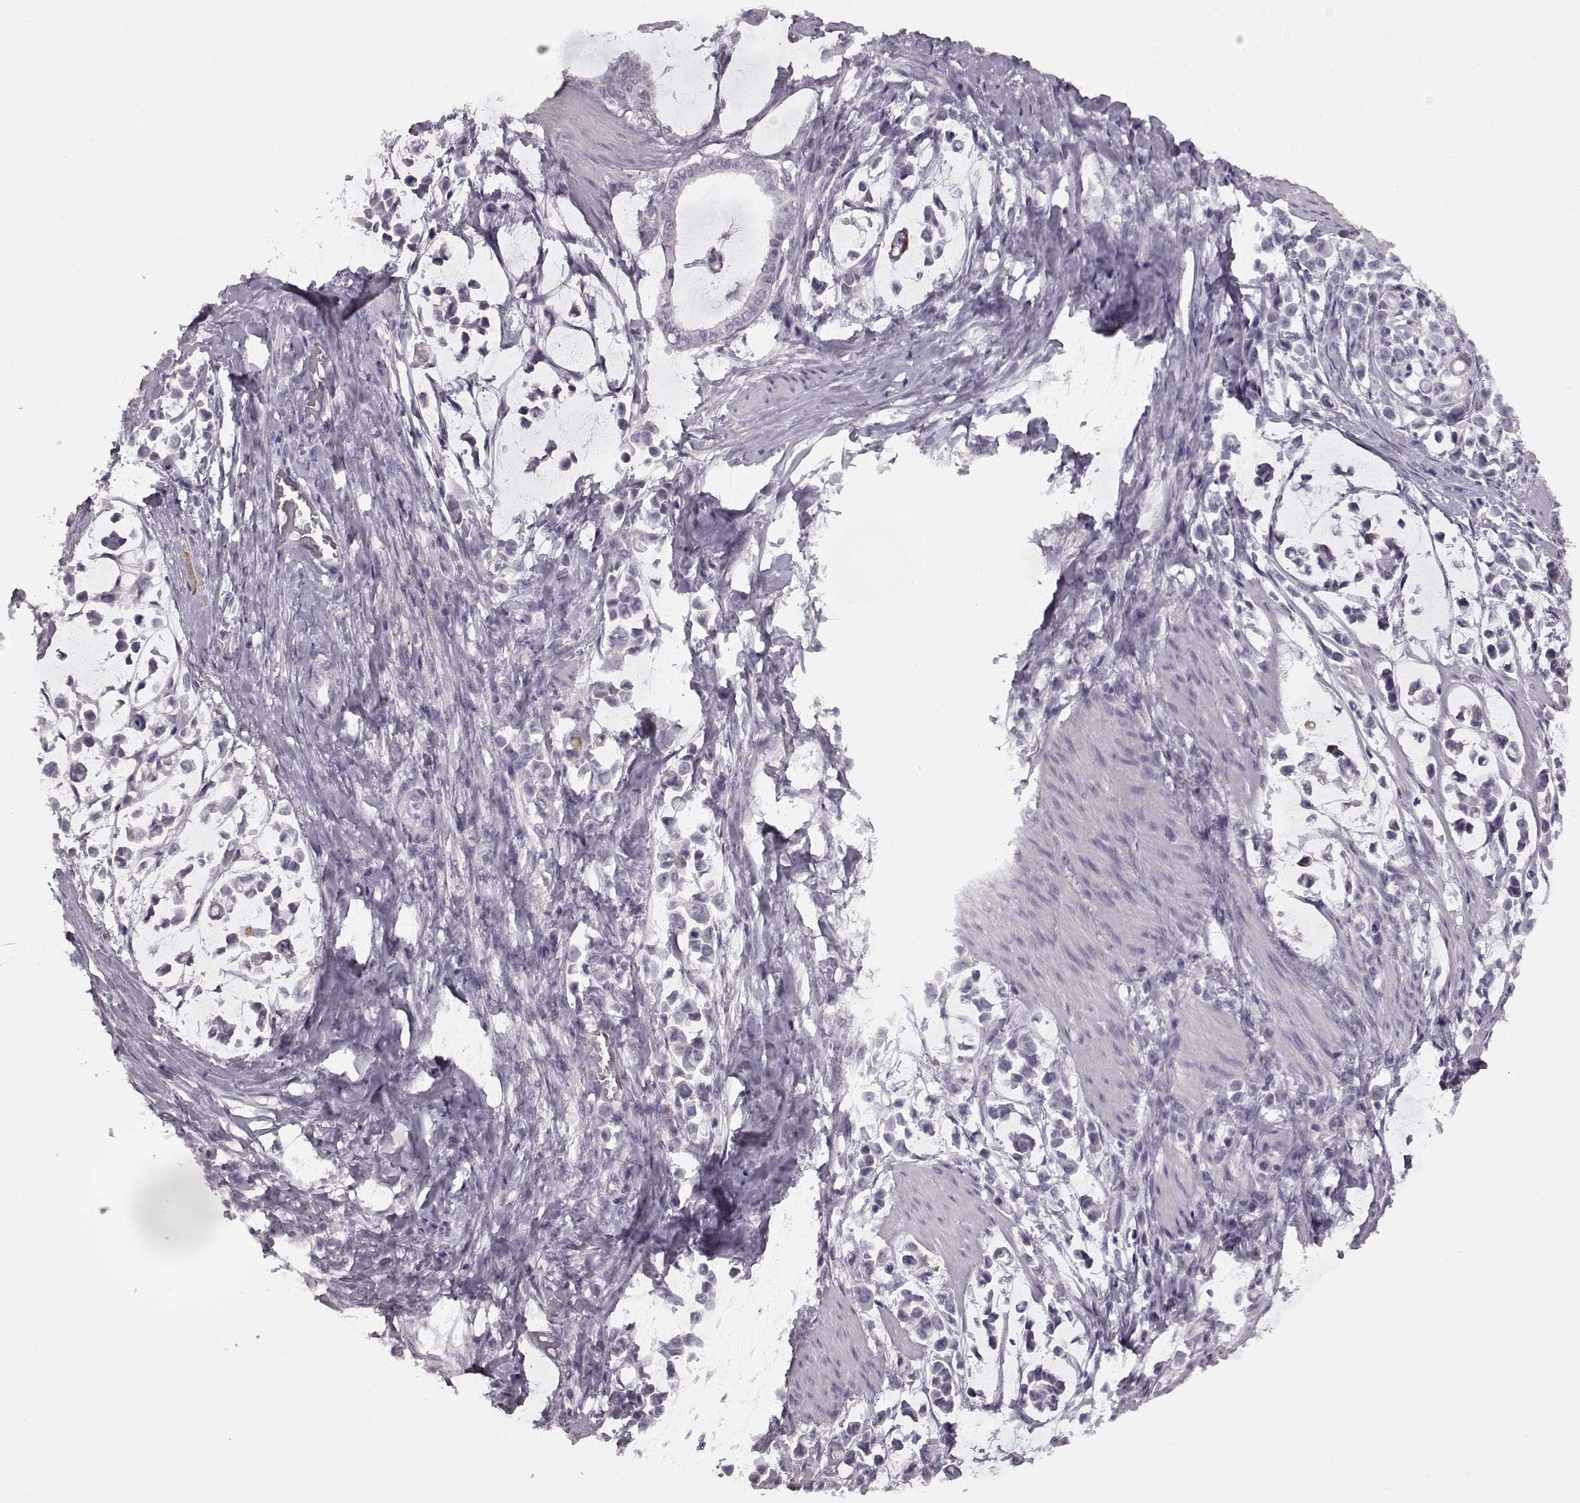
{"staining": {"intensity": "negative", "quantity": "none", "location": "none"}, "tissue": "stomach cancer", "cell_type": "Tumor cells", "image_type": "cancer", "snomed": [{"axis": "morphology", "description": "Adenocarcinoma, NOS"}, {"axis": "topography", "description": "Stomach"}], "caption": "Immunohistochemical staining of stomach cancer shows no significant expression in tumor cells. Nuclei are stained in blue.", "gene": "SEMG2", "patient": {"sex": "male", "age": 82}}